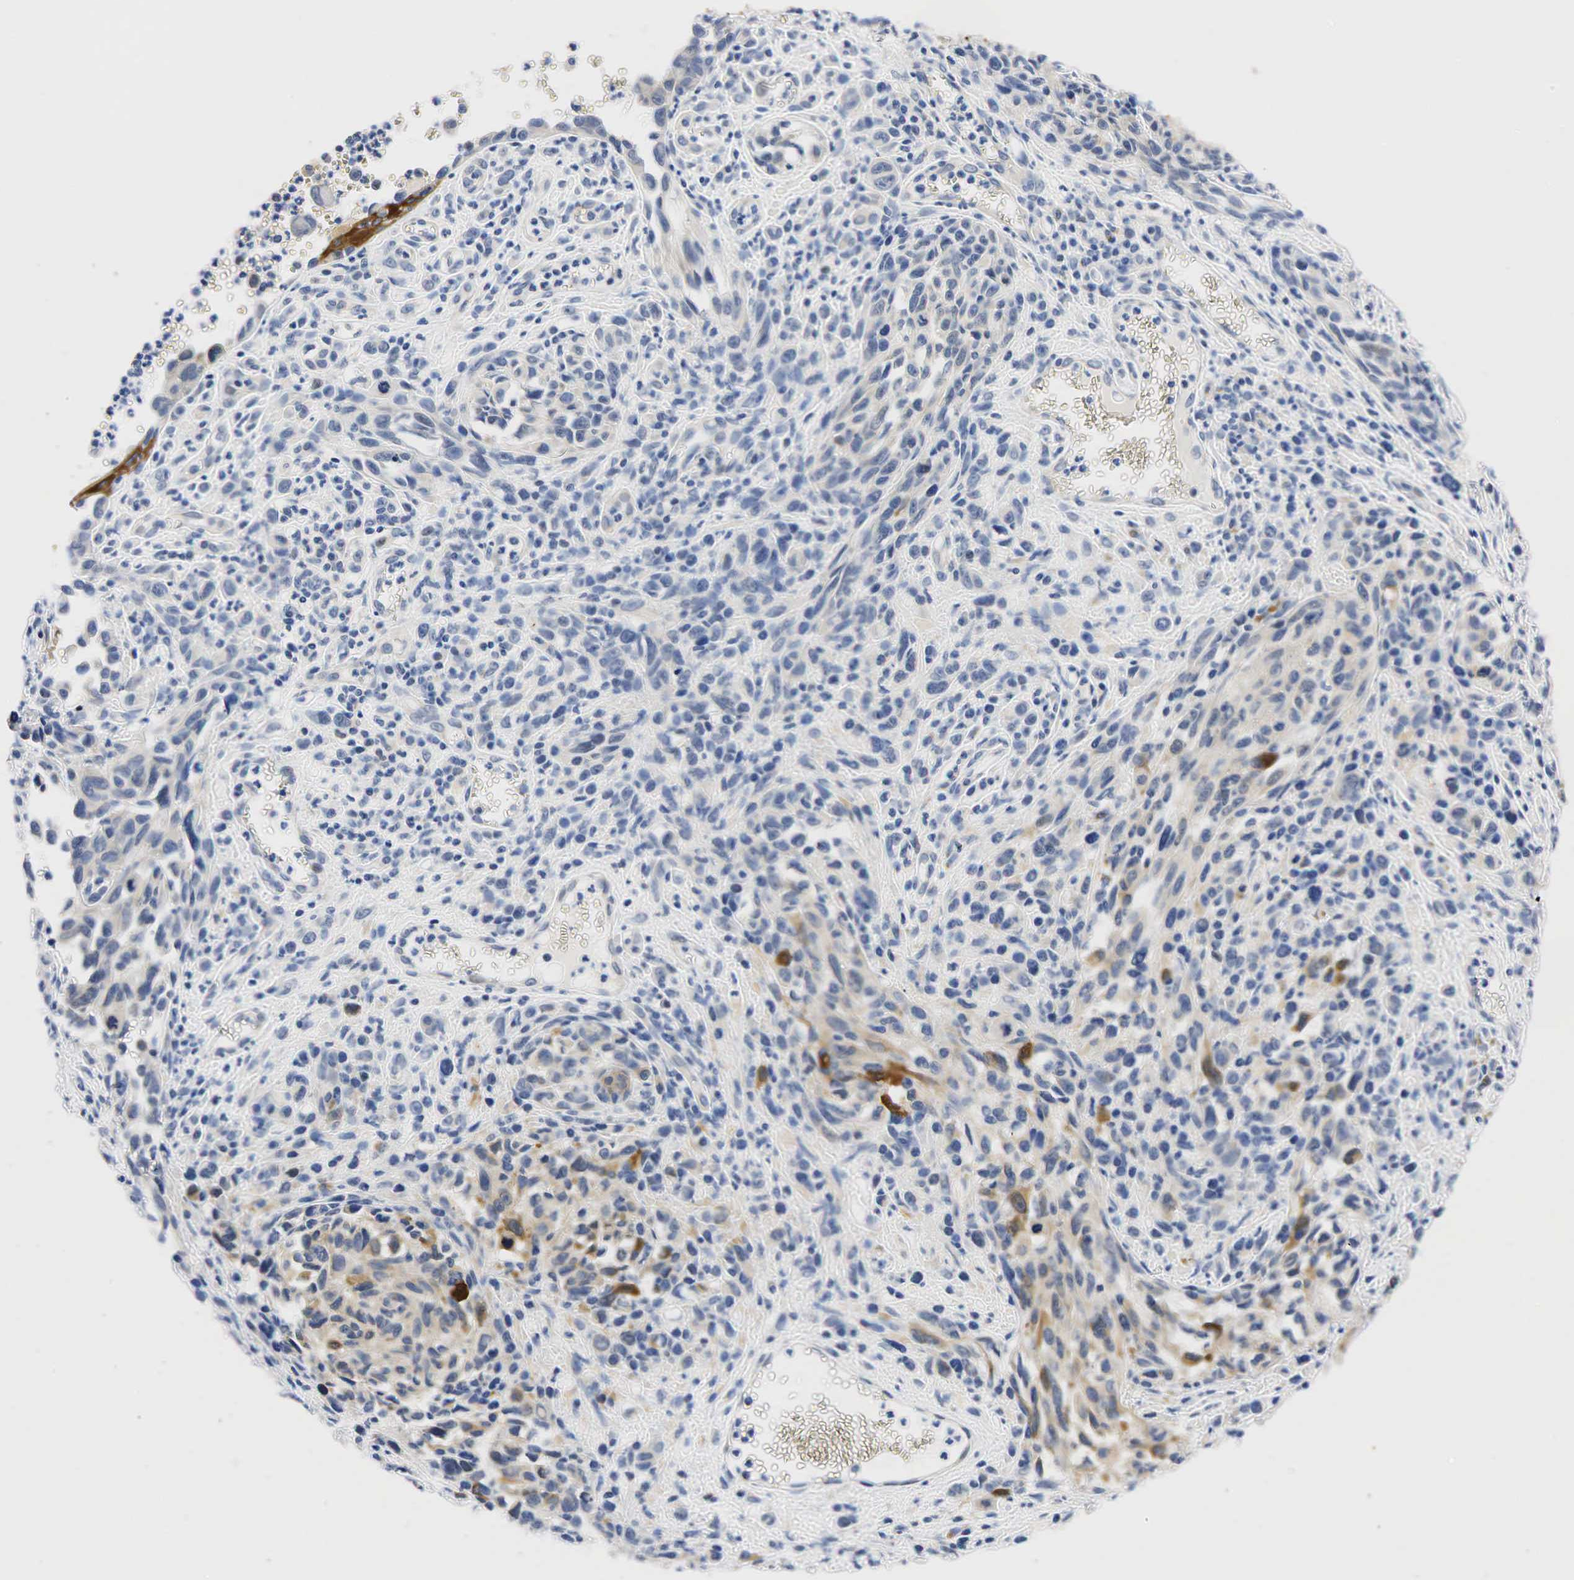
{"staining": {"intensity": "weak", "quantity": "<25%", "location": "cytoplasmic/membranous"}, "tissue": "melanoma", "cell_type": "Tumor cells", "image_type": "cancer", "snomed": [{"axis": "morphology", "description": "Malignant melanoma, NOS"}, {"axis": "topography", "description": "Skin"}], "caption": "Immunohistochemistry photomicrograph of human melanoma stained for a protein (brown), which shows no positivity in tumor cells. Brightfield microscopy of IHC stained with DAB (3,3'-diaminobenzidine) (brown) and hematoxylin (blue), captured at high magnification.", "gene": "PGR", "patient": {"sex": "female", "age": 82}}